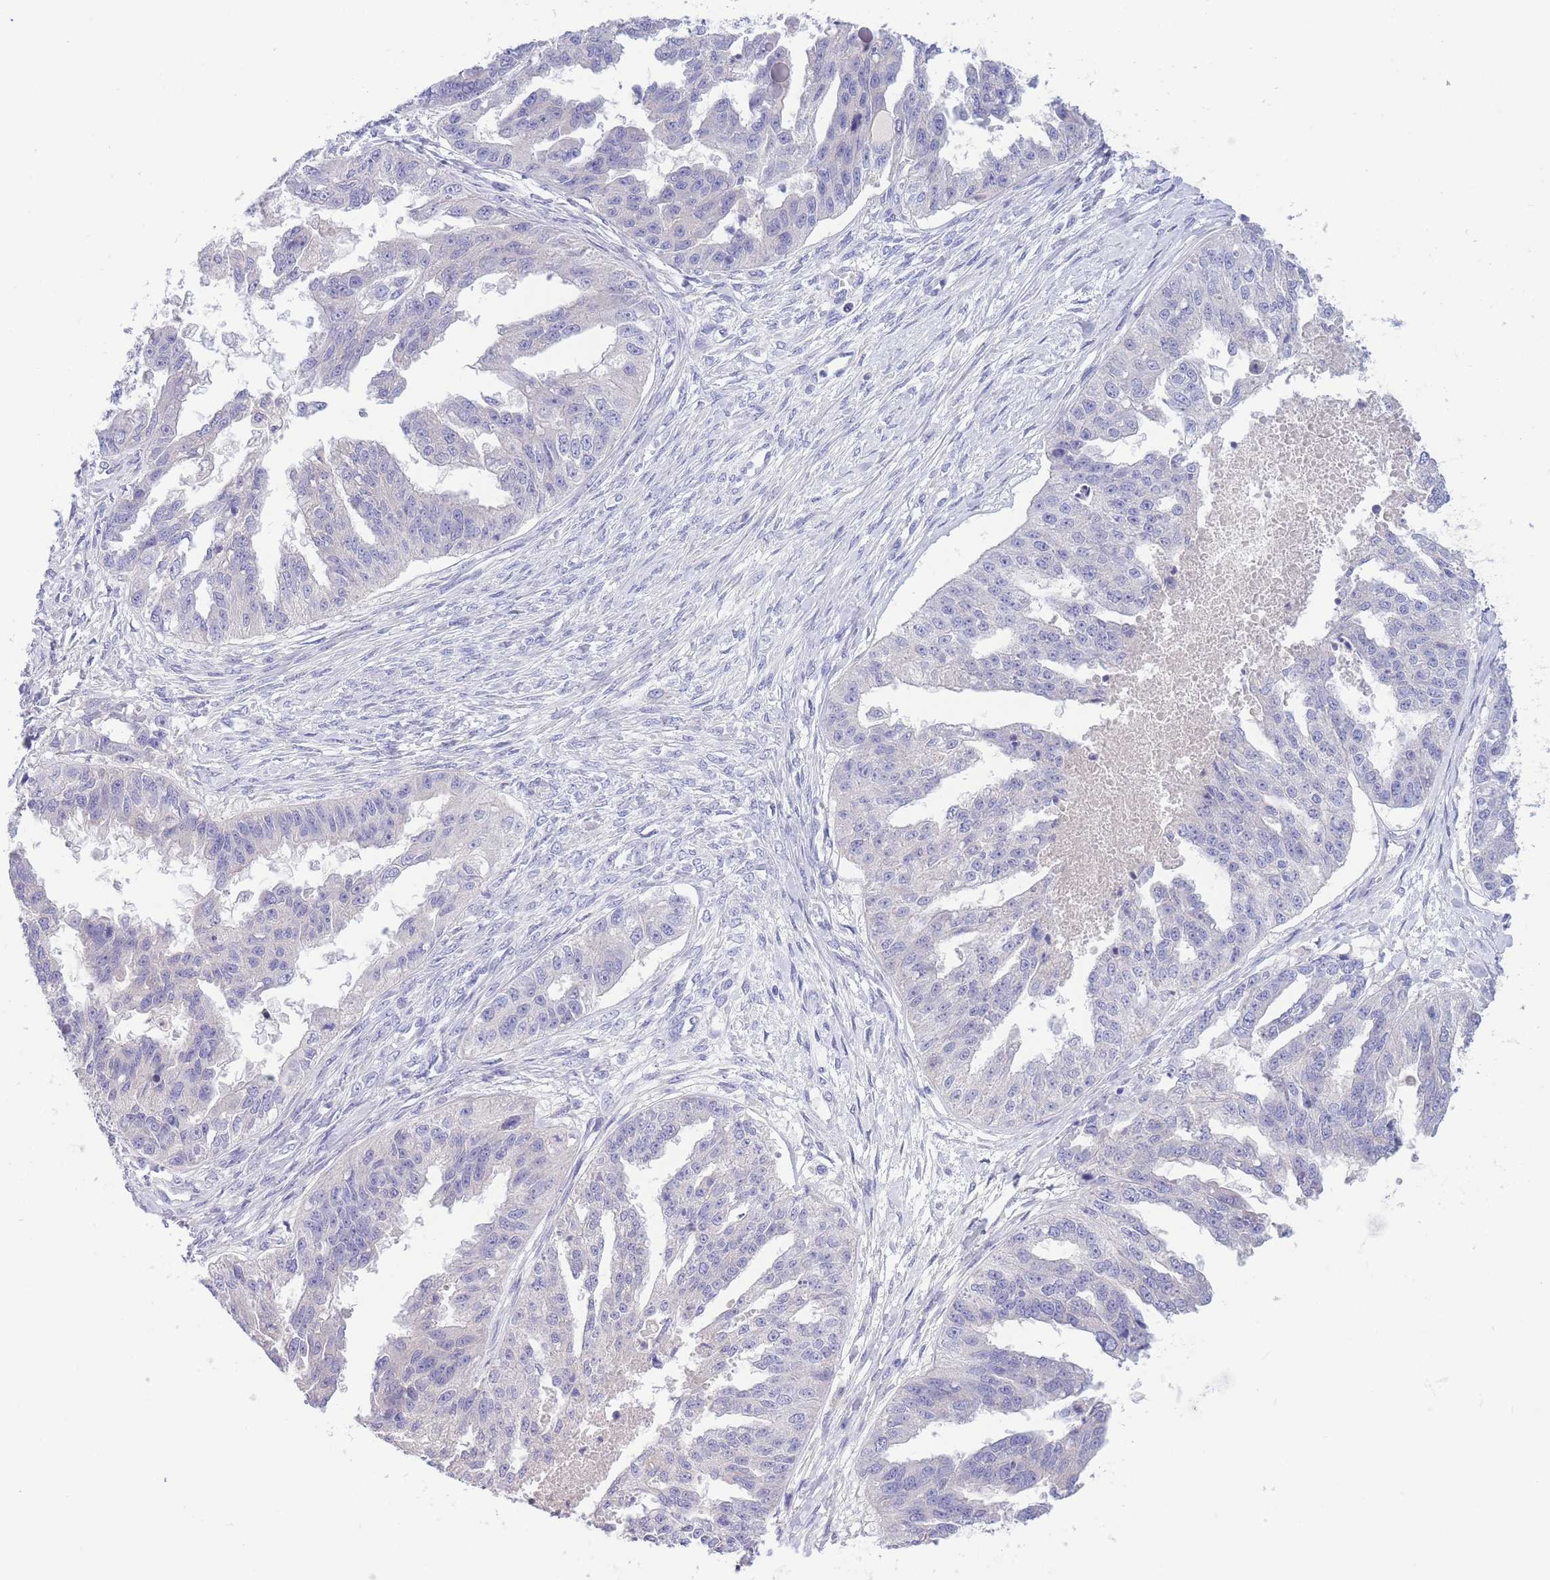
{"staining": {"intensity": "negative", "quantity": "none", "location": "none"}, "tissue": "ovarian cancer", "cell_type": "Tumor cells", "image_type": "cancer", "snomed": [{"axis": "morphology", "description": "Cystadenocarcinoma, serous, NOS"}, {"axis": "topography", "description": "Ovary"}], "caption": "Immunohistochemistry (IHC) of human ovarian cancer (serous cystadenocarcinoma) exhibits no staining in tumor cells.", "gene": "PCDHB3", "patient": {"sex": "female", "age": 58}}